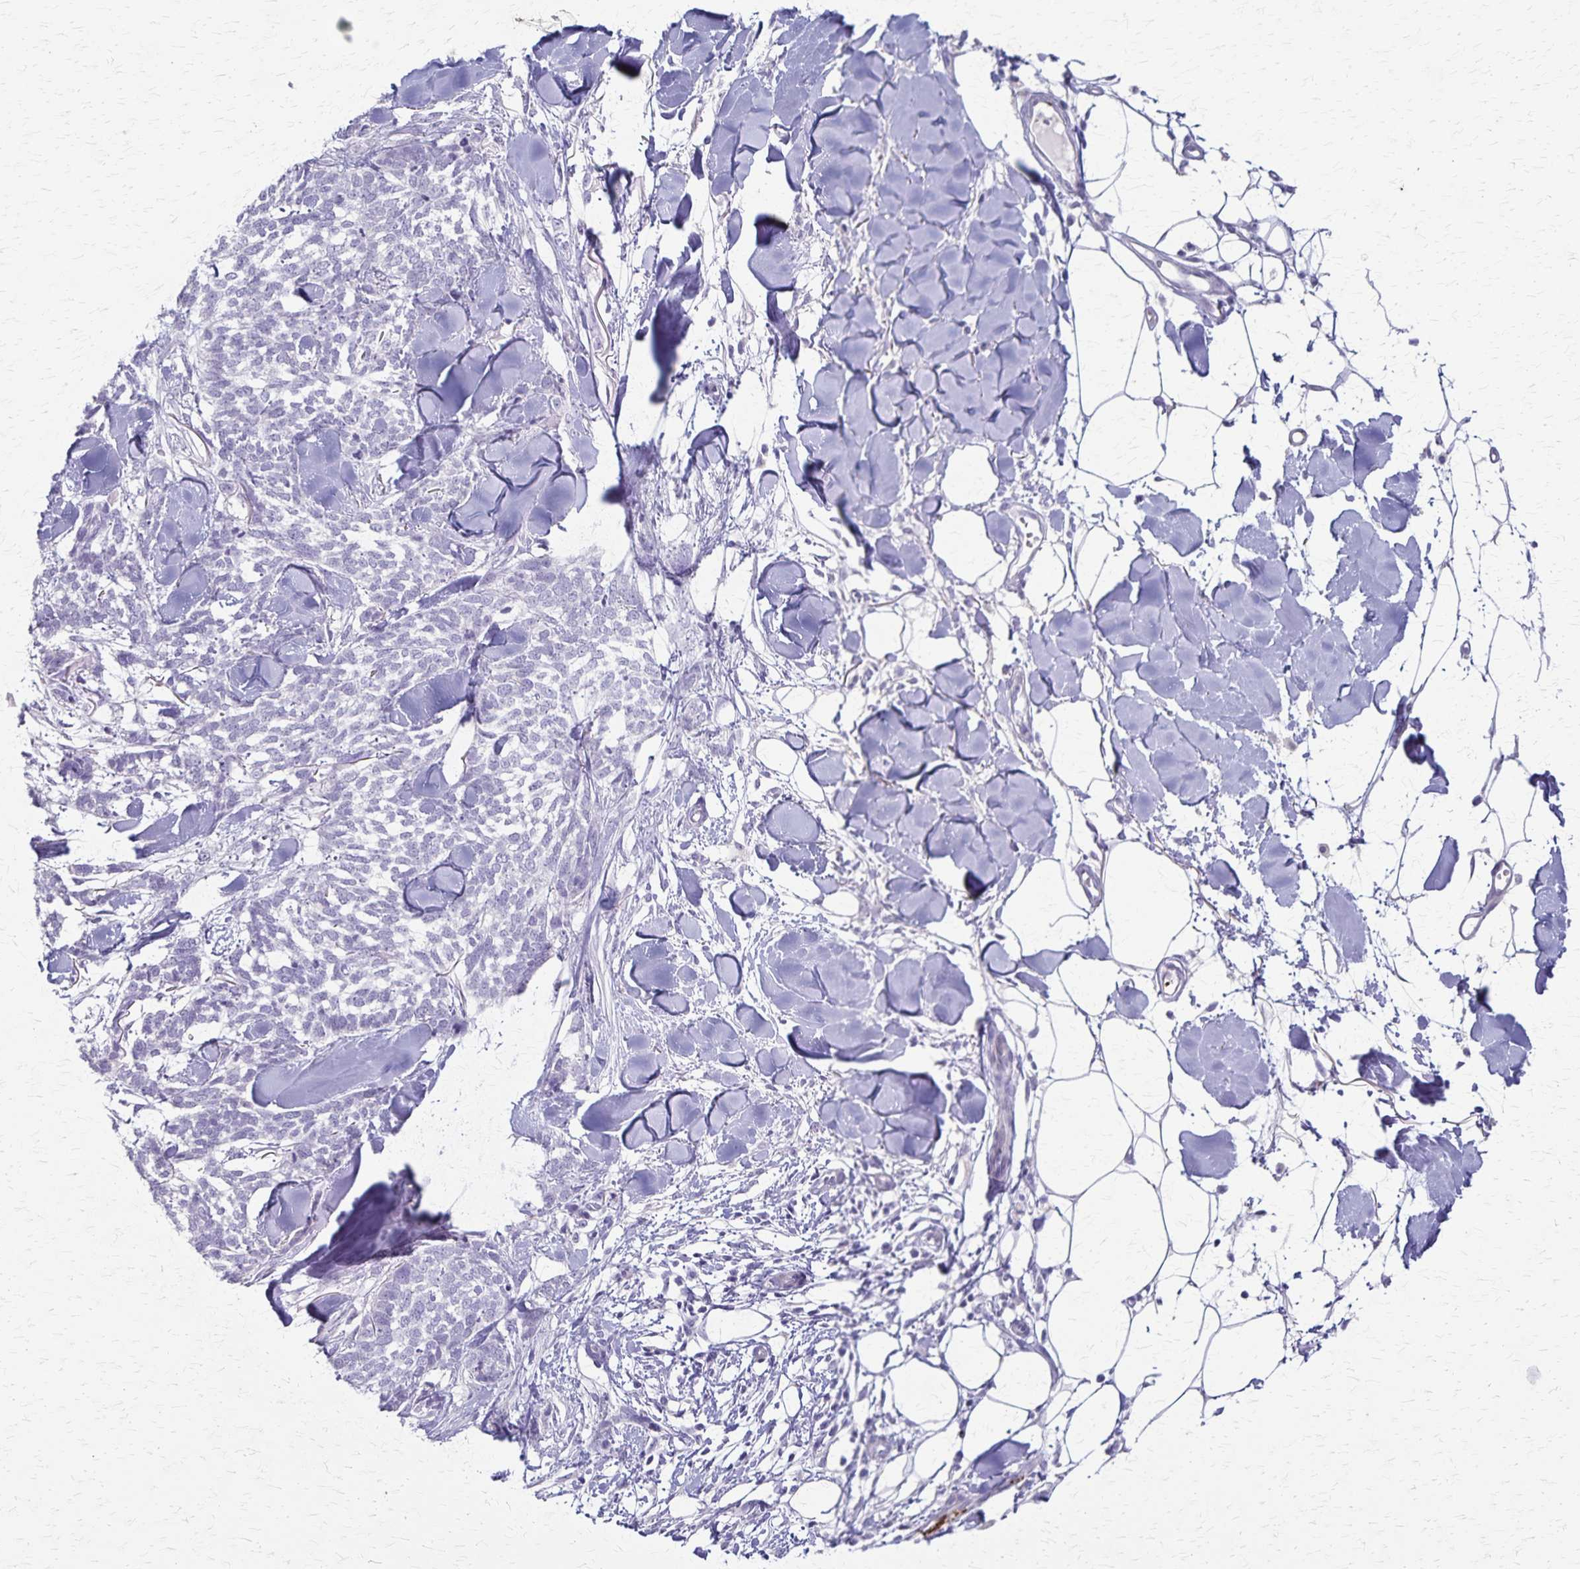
{"staining": {"intensity": "negative", "quantity": "none", "location": "none"}, "tissue": "skin cancer", "cell_type": "Tumor cells", "image_type": "cancer", "snomed": [{"axis": "morphology", "description": "Basal cell carcinoma"}, {"axis": "topography", "description": "Skin"}], "caption": "The photomicrograph exhibits no significant expression in tumor cells of skin cancer.", "gene": "RASL10B", "patient": {"sex": "female", "age": 59}}